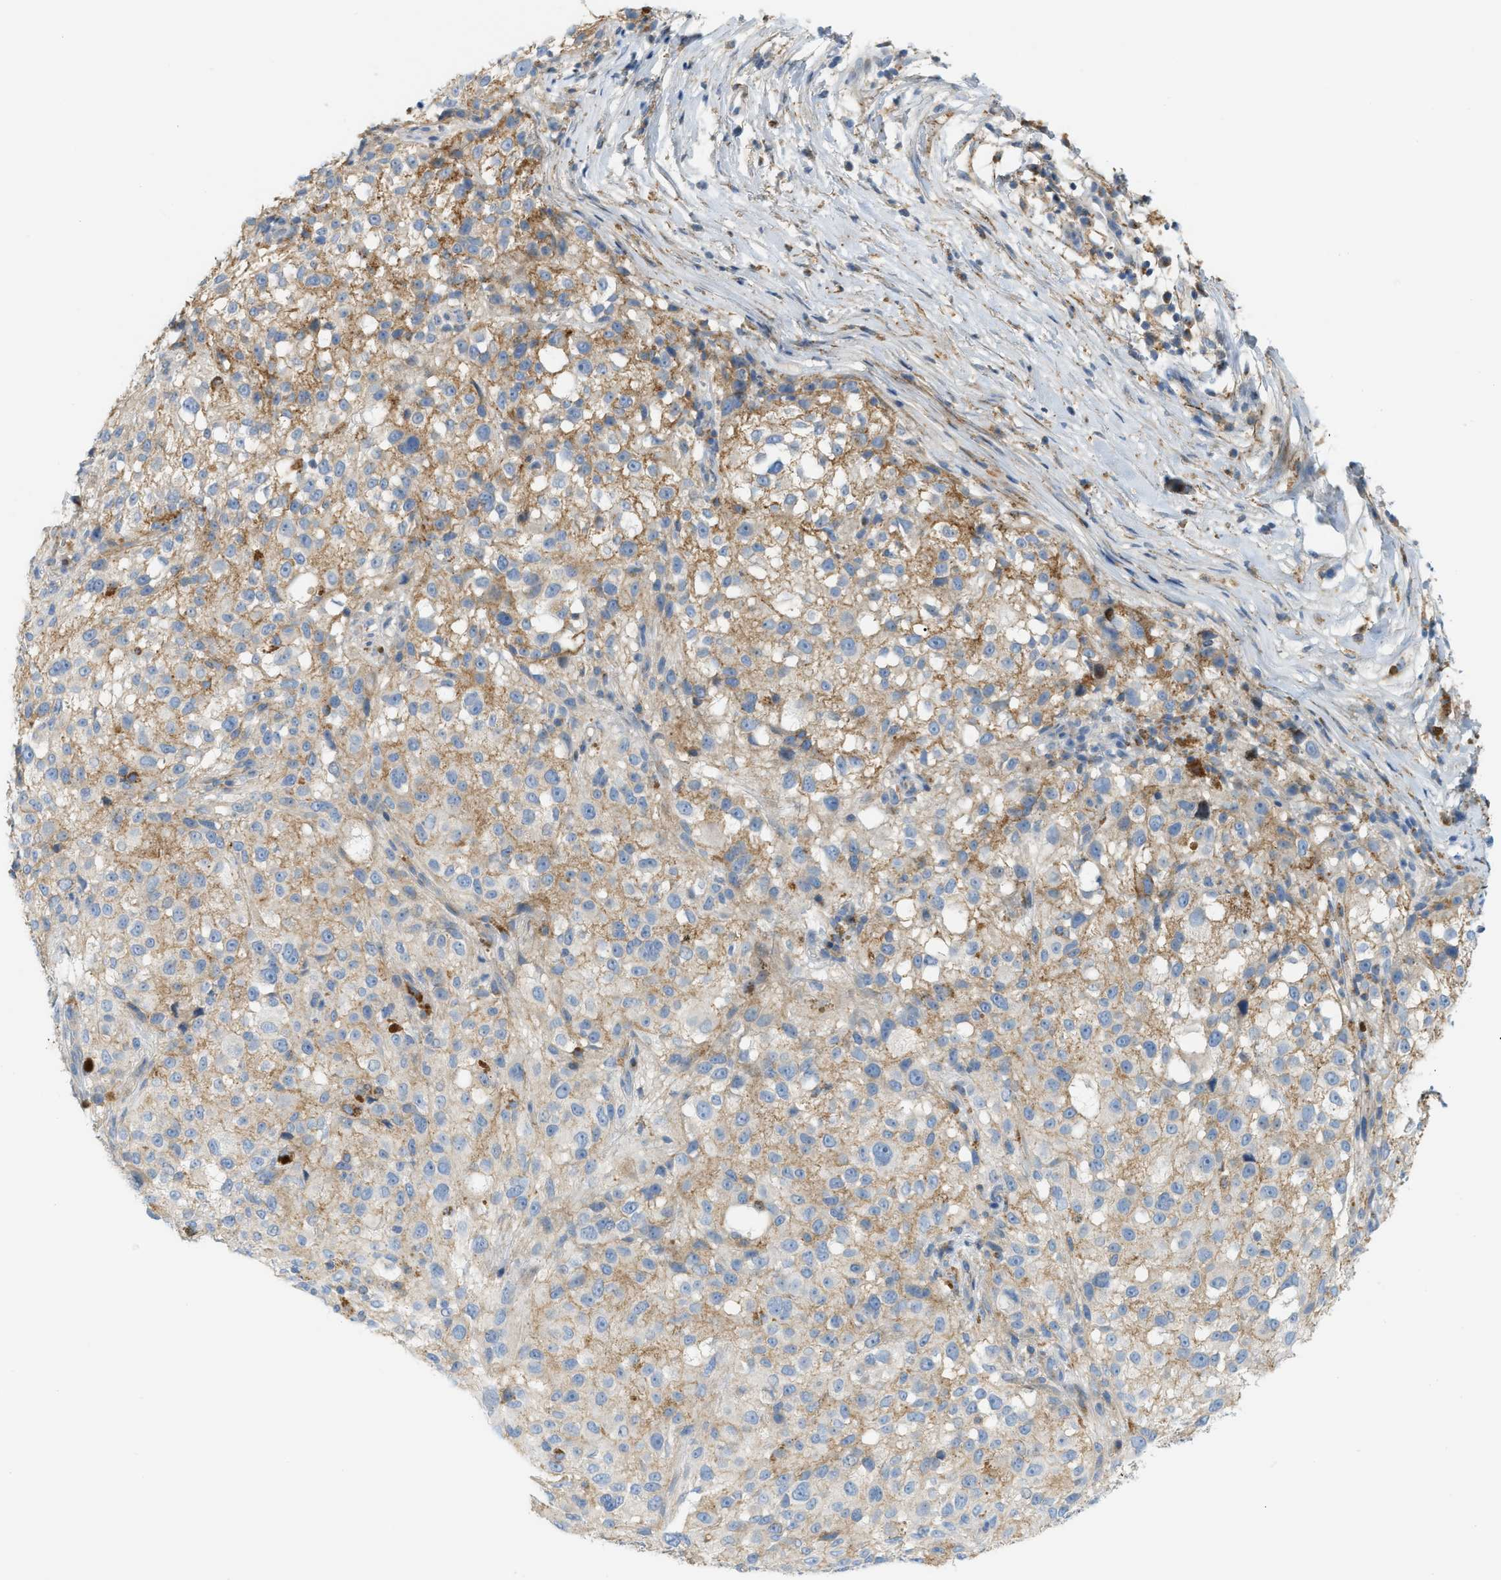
{"staining": {"intensity": "weak", "quantity": ">75%", "location": "cytoplasmic/membranous"}, "tissue": "melanoma", "cell_type": "Tumor cells", "image_type": "cancer", "snomed": [{"axis": "morphology", "description": "Necrosis, NOS"}, {"axis": "morphology", "description": "Malignant melanoma, NOS"}, {"axis": "topography", "description": "Skin"}], "caption": "A high-resolution image shows IHC staining of malignant melanoma, which displays weak cytoplasmic/membranous staining in approximately >75% of tumor cells.", "gene": "LMBRD1", "patient": {"sex": "female", "age": 87}}